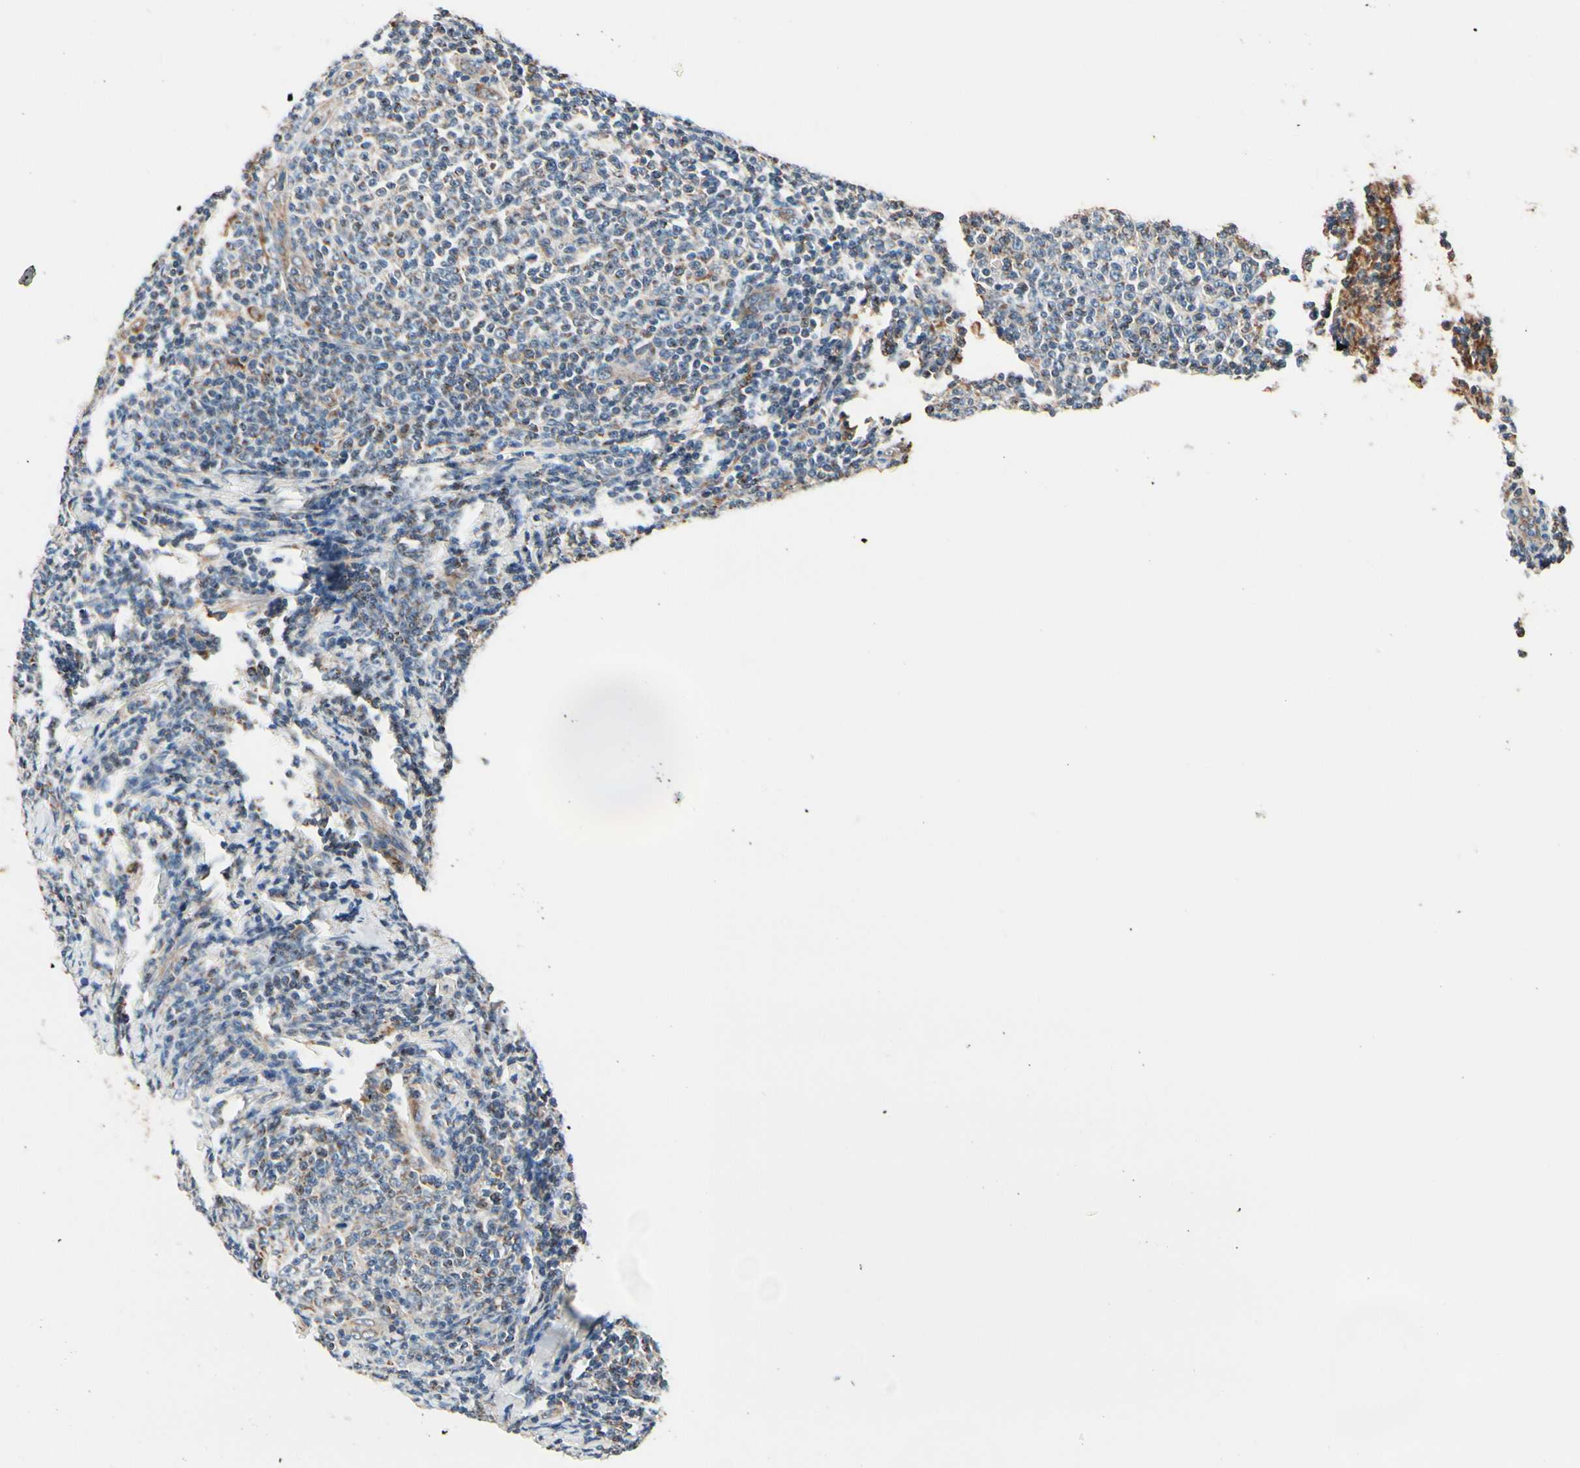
{"staining": {"intensity": "moderate", "quantity": "25%-75%", "location": "cytoplasmic/membranous"}, "tissue": "lymphoma", "cell_type": "Tumor cells", "image_type": "cancer", "snomed": [{"axis": "morphology", "description": "Malignant lymphoma, non-Hodgkin's type, Low grade"}, {"axis": "topography", "description": "Lymph node"}], "caption": "Human lymphoma stained with a brown dye displays moderate cytoplasmic/membranous positive staining in about 25%-75% of tumor cells.", "gene": "TMEM176A", "patient": {"sex": "male", "age": 66}}